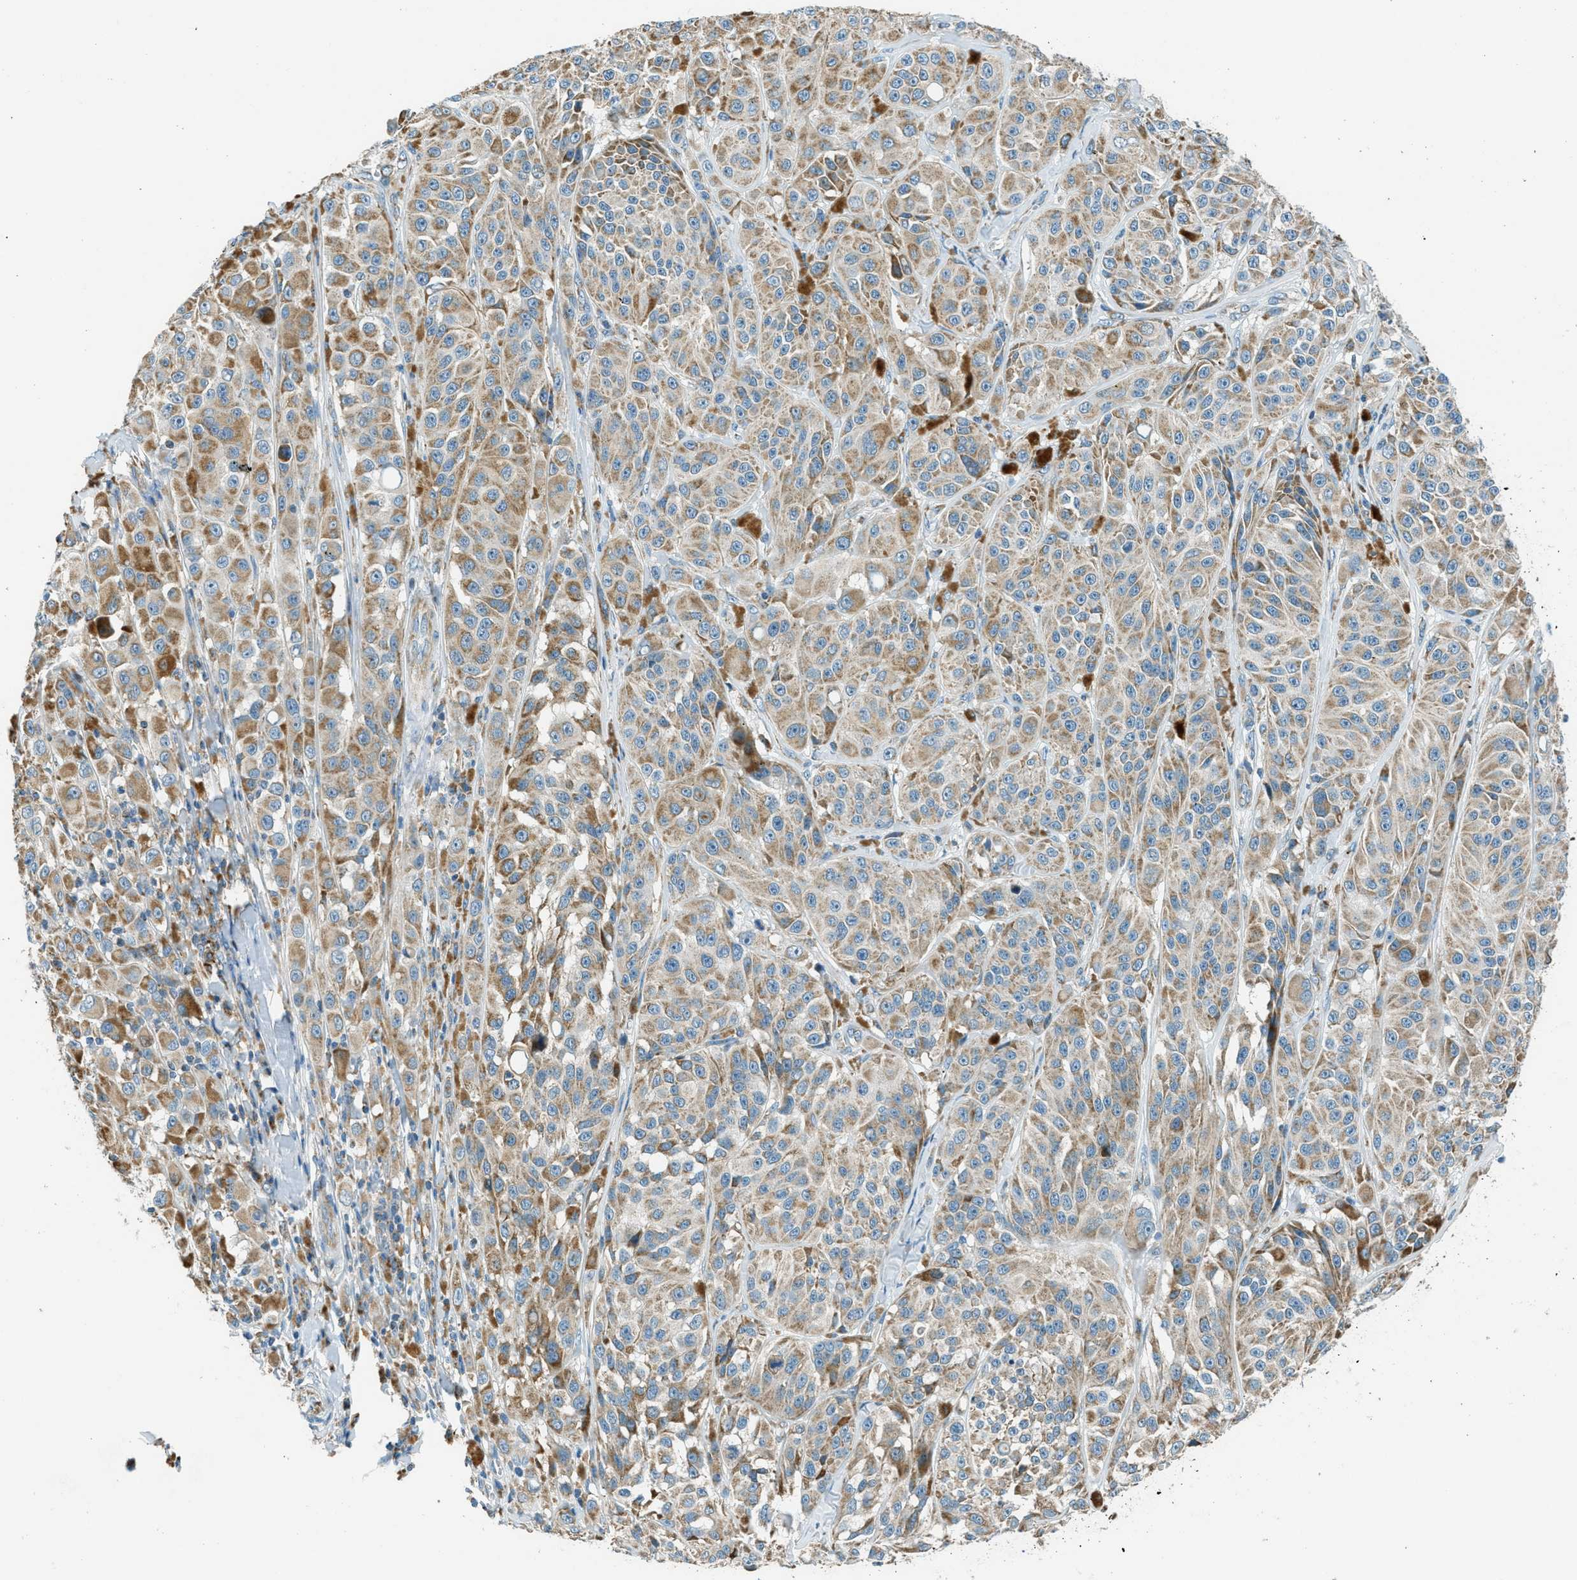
{"staining": {"intensity": "moderate", "quantity": ">75%", "location": "cytoplasmic/membranous"}, "tissue": "melanoma", "cell_type": "Tumor cells", "image_type": "cancer", "snomed": [{"axis": "morphology", "description": "Malignant melanoma, NOS"}, {"axis": "topography", "description": "Skin"}], "caption": "This image exhibits immunohistochemistry staining of human malignant melanoma, with medium moderate cytoplasmic/membranous staining in about >75% of tumor cells.", "gene": "CHST15", "patient": {"sex": "male", "age": 84}}